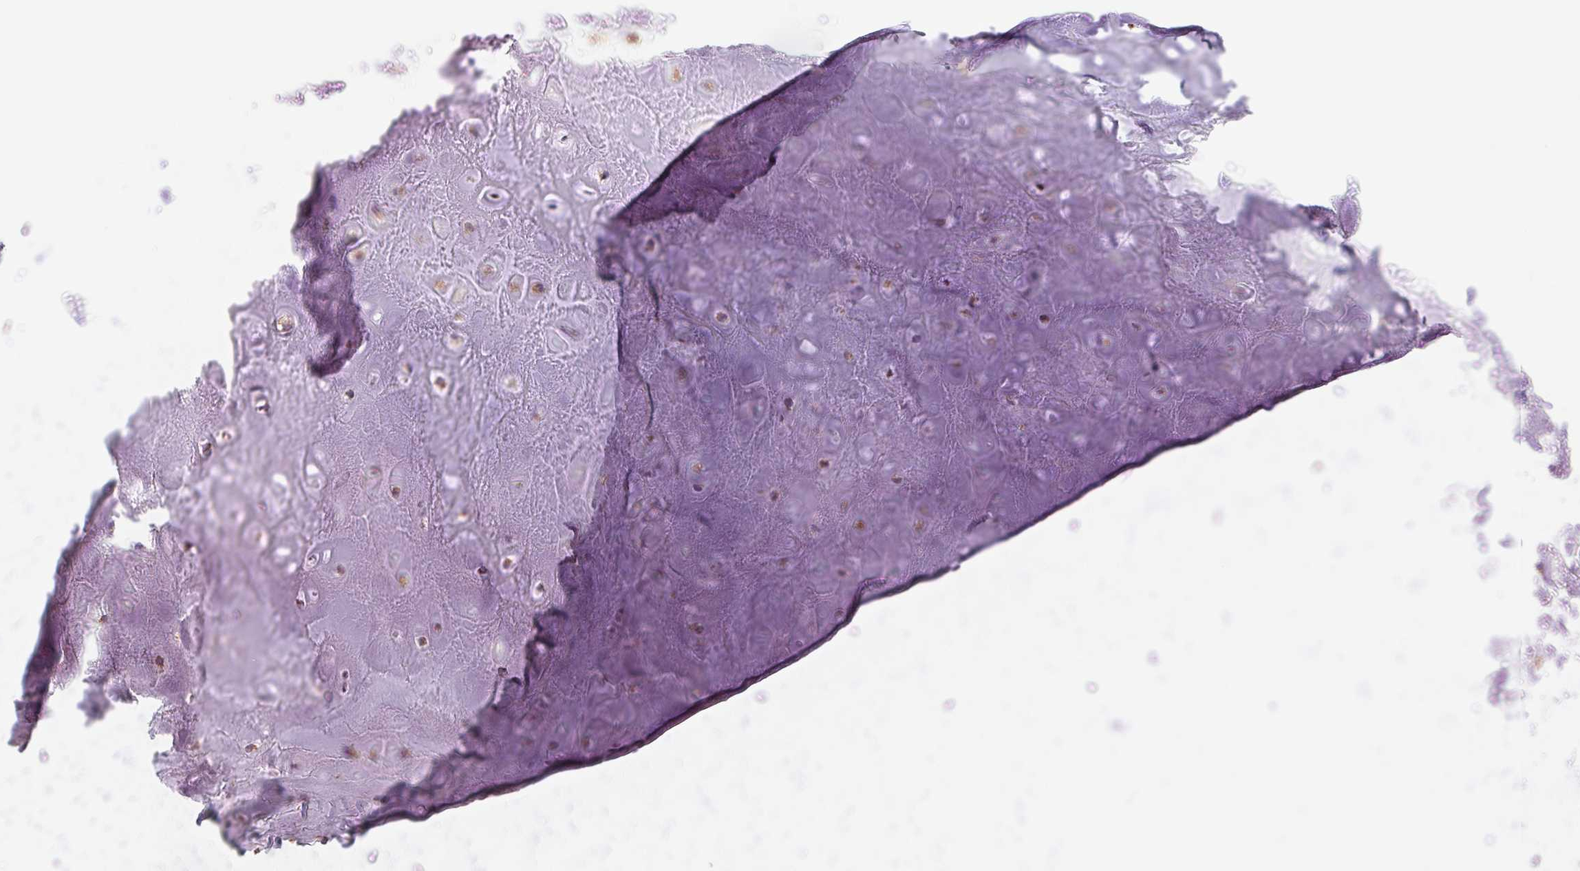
{"staining": {"intensity": "weak", "quantity": "<25%", "location": "cytoplasmic/membranous"}, "tissue": "soft tissue", "cell_type": "Chondrocytes", "image_type": "normal", "snomed": [{"axis": "morphology", "description": "Normal tissue, NOS"}, {"axis": "topography", "description": "Cartilage tissue"}], "caption": "The micrograph reveals no significant positivity in chondrocytes of soft tissue. (Immunohistochemistry, brightfield microscopy, high magnification).", "gene": "ATP5PB", "patient": {"sex": "male", "age": 65}}